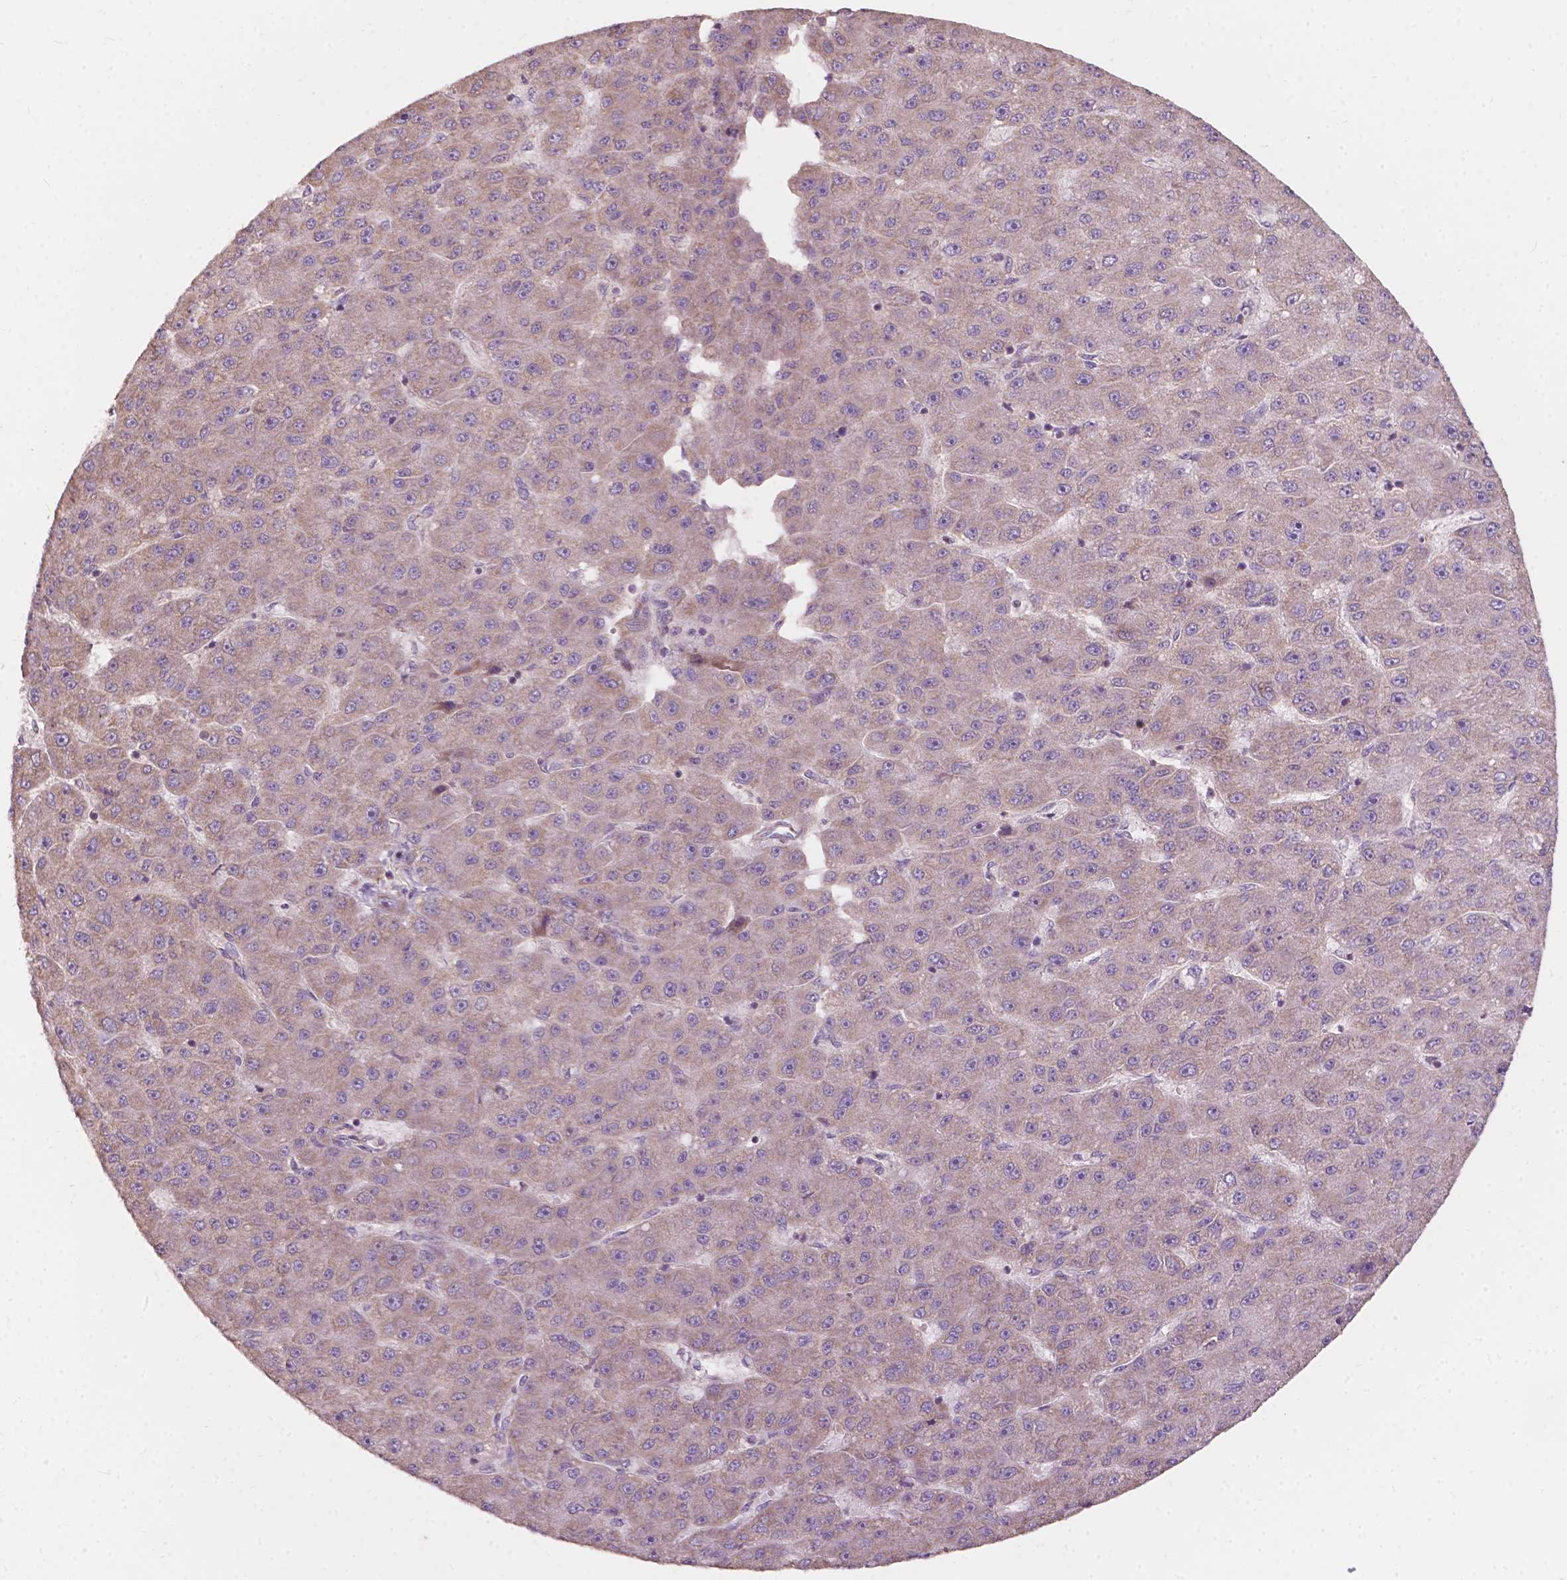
{"staining": {"intensity": "weak", "quantity": ">75%", "location": "cytoplasmic/membranous"}, "tissue": "liver cancer", "cell_type": "Tumor cells", "image_type": "cancer", "snomed": [{"axis": "morphology", "description": "Carcinoma, Hepatocellular, NOS"}, {"axis": "topography", "description": "Liver"}], "caption": "DAB (3,3'-diaminobenzidine) immunohistochemical staining of human liver cancer demonstrates weak cytoplasmic/membranous protein positivity in about >75% of tumor cells.", "gene": "NDUFA10", "patient": {"sex": "male", "age": 67}}